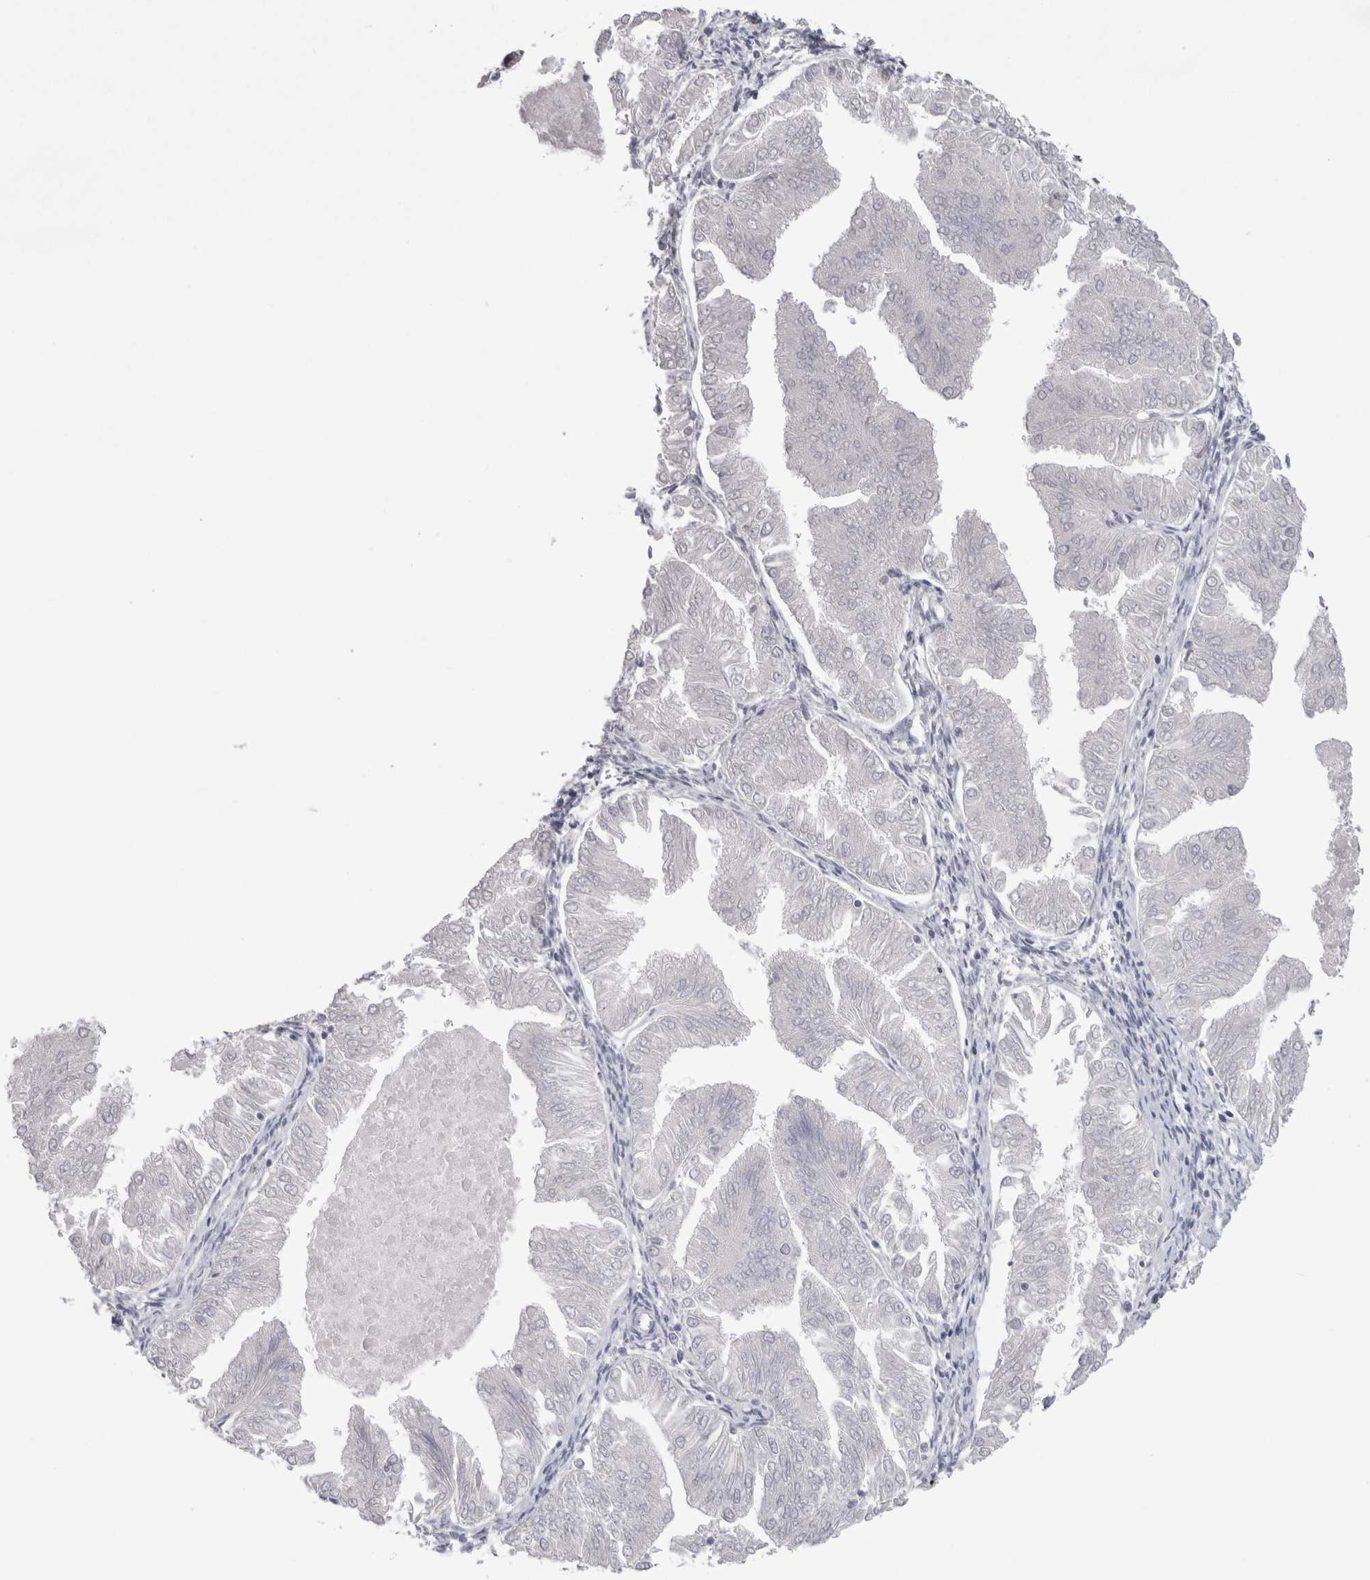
{"staining": {"intensity": "negative", "quantity": "none", "location": "none"}, "tissue": "endometrial cancer", "cell_type": "Tumor cells", "image_type": "cancer", "snomed": [{"axis": "morphology", "description": "Adenocarcinoma, NOS"}, {"axis": "topography", "description": "Endometrium"}], "caption": "IHC micrograph of neoplastic tissue: human endometrial cancer stained with DAB (3,3'-diaminobenzidine) reveals no significant protein positivity in tumor cells.", "gene": "SUCNR1", "patient": {"sex": "female", "age": 53}}